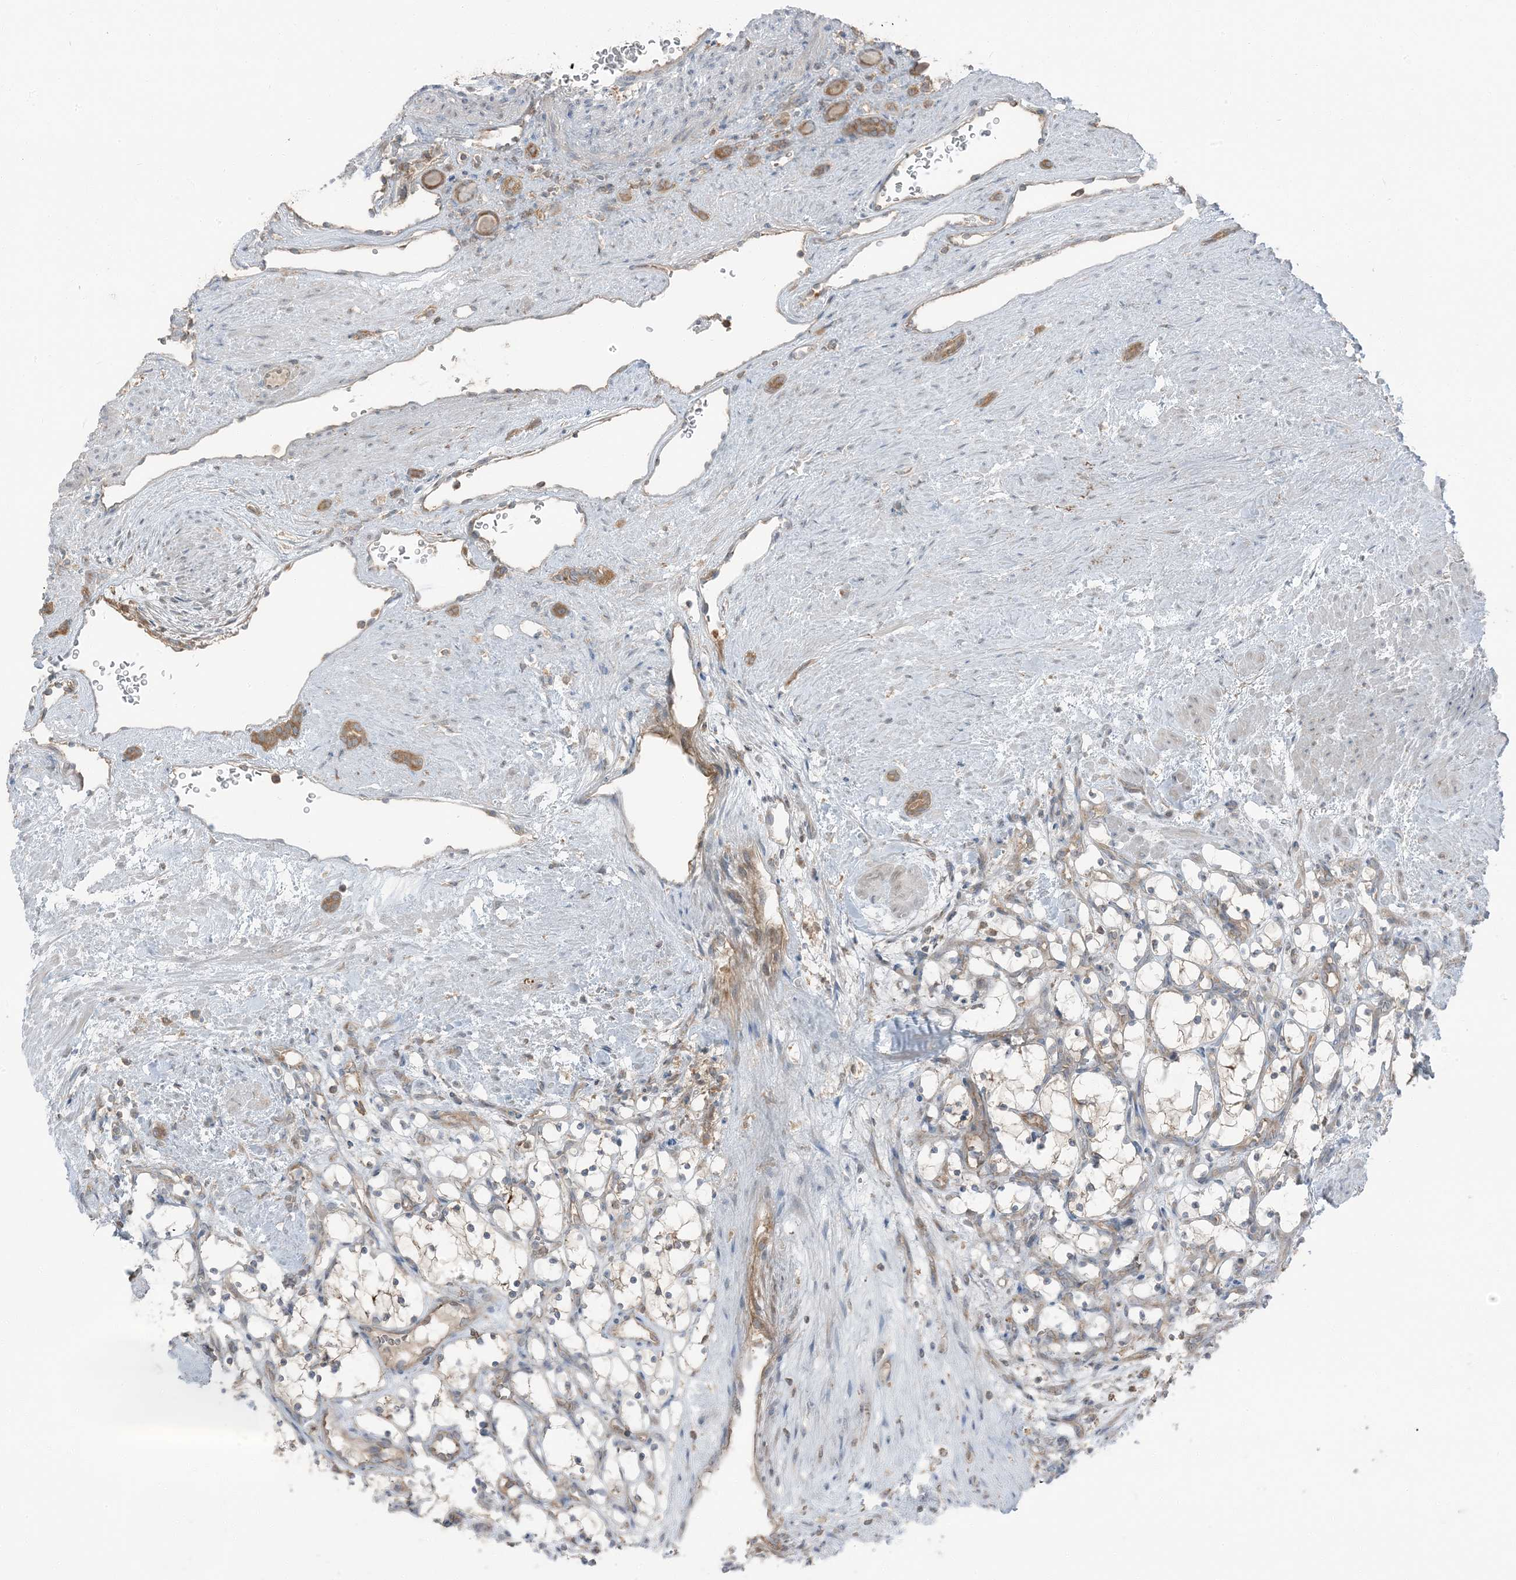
{"staining": {"intensity": "weak", "quantity": "<25%", "location": "cytoplasmic/membranous"}, "tissue": "renal cancer", "cell_type": "Tumor cells", "image_type": "cancer", "snomed": [{"axis": "morphology", "description": "Adenocarcinoma, NOS"}, {"axis": "topography", "description": "Kidney"}], "caption": "The micrograph displays no significant positivity in tumor cells of renal adenocarcinoma.", "gene": "RAB3GAP1", "patient": {"sex": "female", "age": 69}}